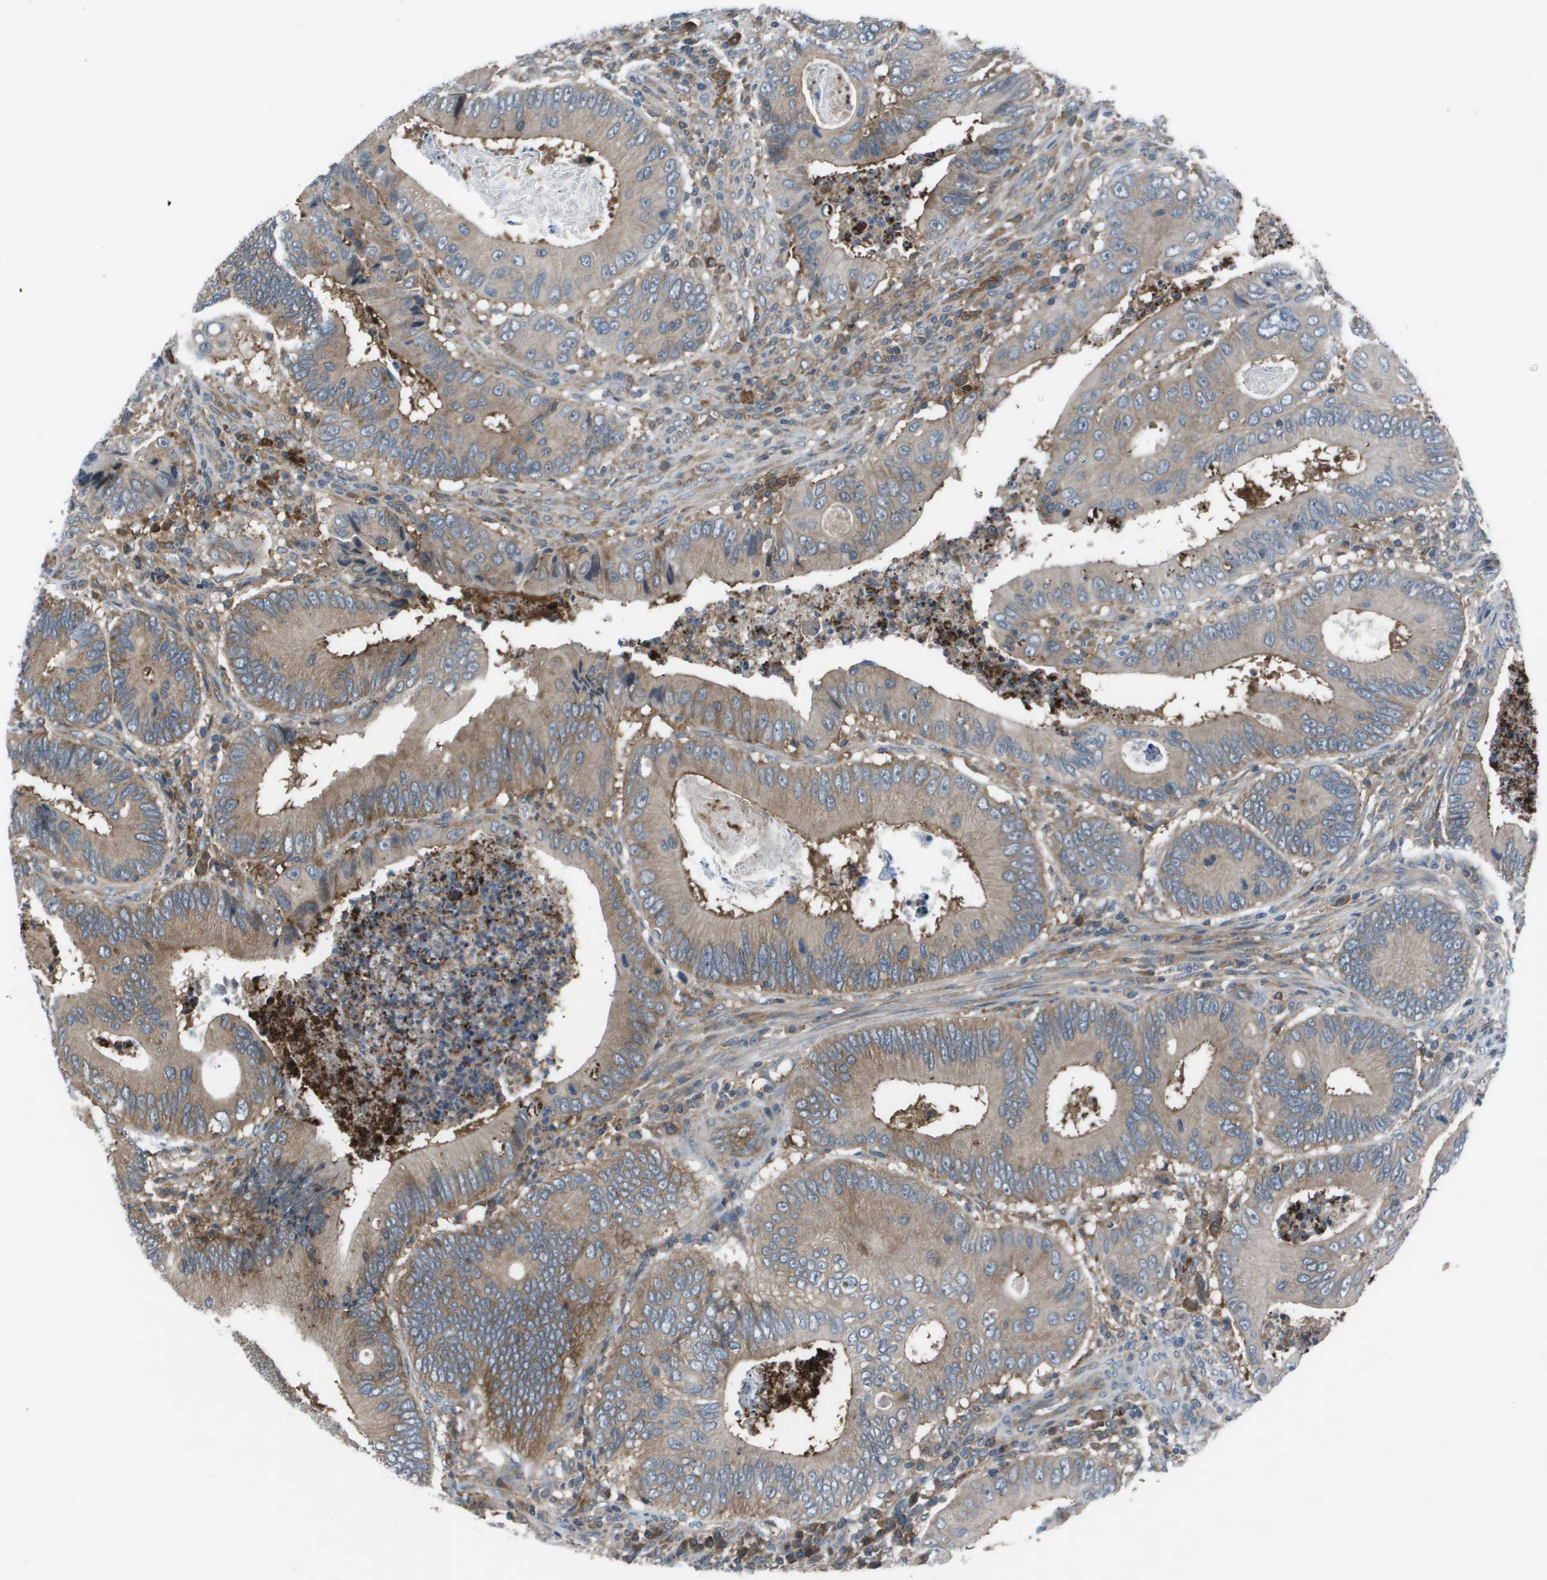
{"staining": {"intensity": "moderate", "quantity": "25%-75%", "location": "cytoplasmic/membranous"}, "tissue": "colorectal cancer", "cell_type": "Tumor cells", "image_type": "cancer", "snomed": [{"axis": "morphology", "description": "Inflammation, NOS"}, {"axis": "morphology", "description": "Adenocarcinoma, NOS"}, {"axis": "topography", "description": "Colon"}], "caption": "Approximately 25%-75% of tumor cells in colorectal cancer (adenocarcinoma) demonstrate moderate cytoplasmic/membranous protein positivity as visualized by brown immunohistochemical staining.", "gene": "EIF3B", "patient": {"sex": "male", "age": 72}}